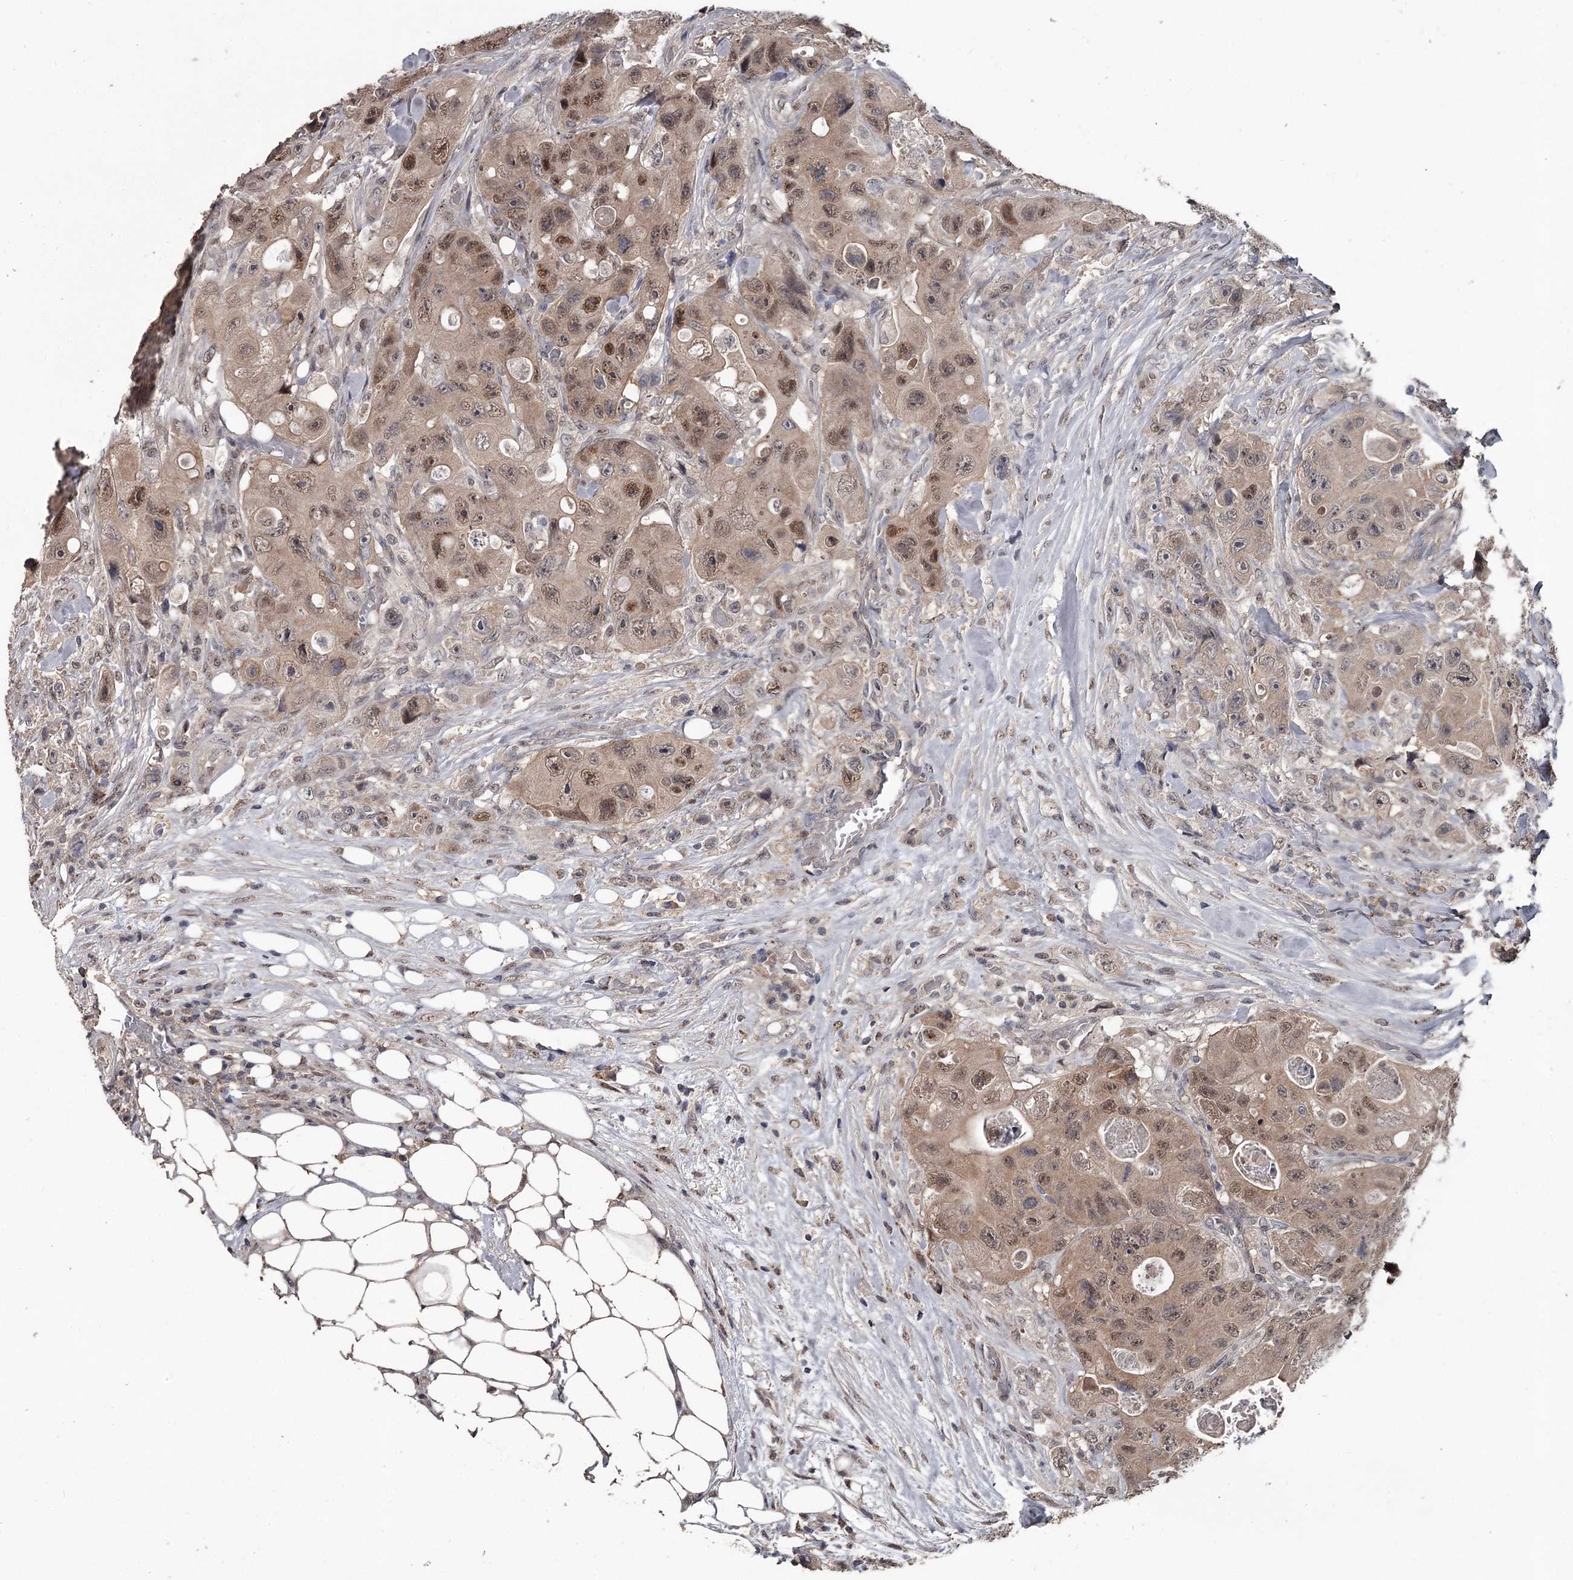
{"staining": {"intensity": "moderate", "quantity": ">75%", "location": "nuclear"}, "tissue": "colorectal cancer", "cell_type": "Tumor cells", "image_type": "cancer", "snomed": [{"axis": "morphology", "description": "Adenocarcinoma, NOS"}, {"axis": "topography", "description": "Colon"}], "caption": "Immunohistochemical staining of human colorectal cancer reveals moderate nuclear protein positivity in about >75% of tumor cells.", "gene": "PRPF40B", "patient": {"sex": "female", "age": 46}}